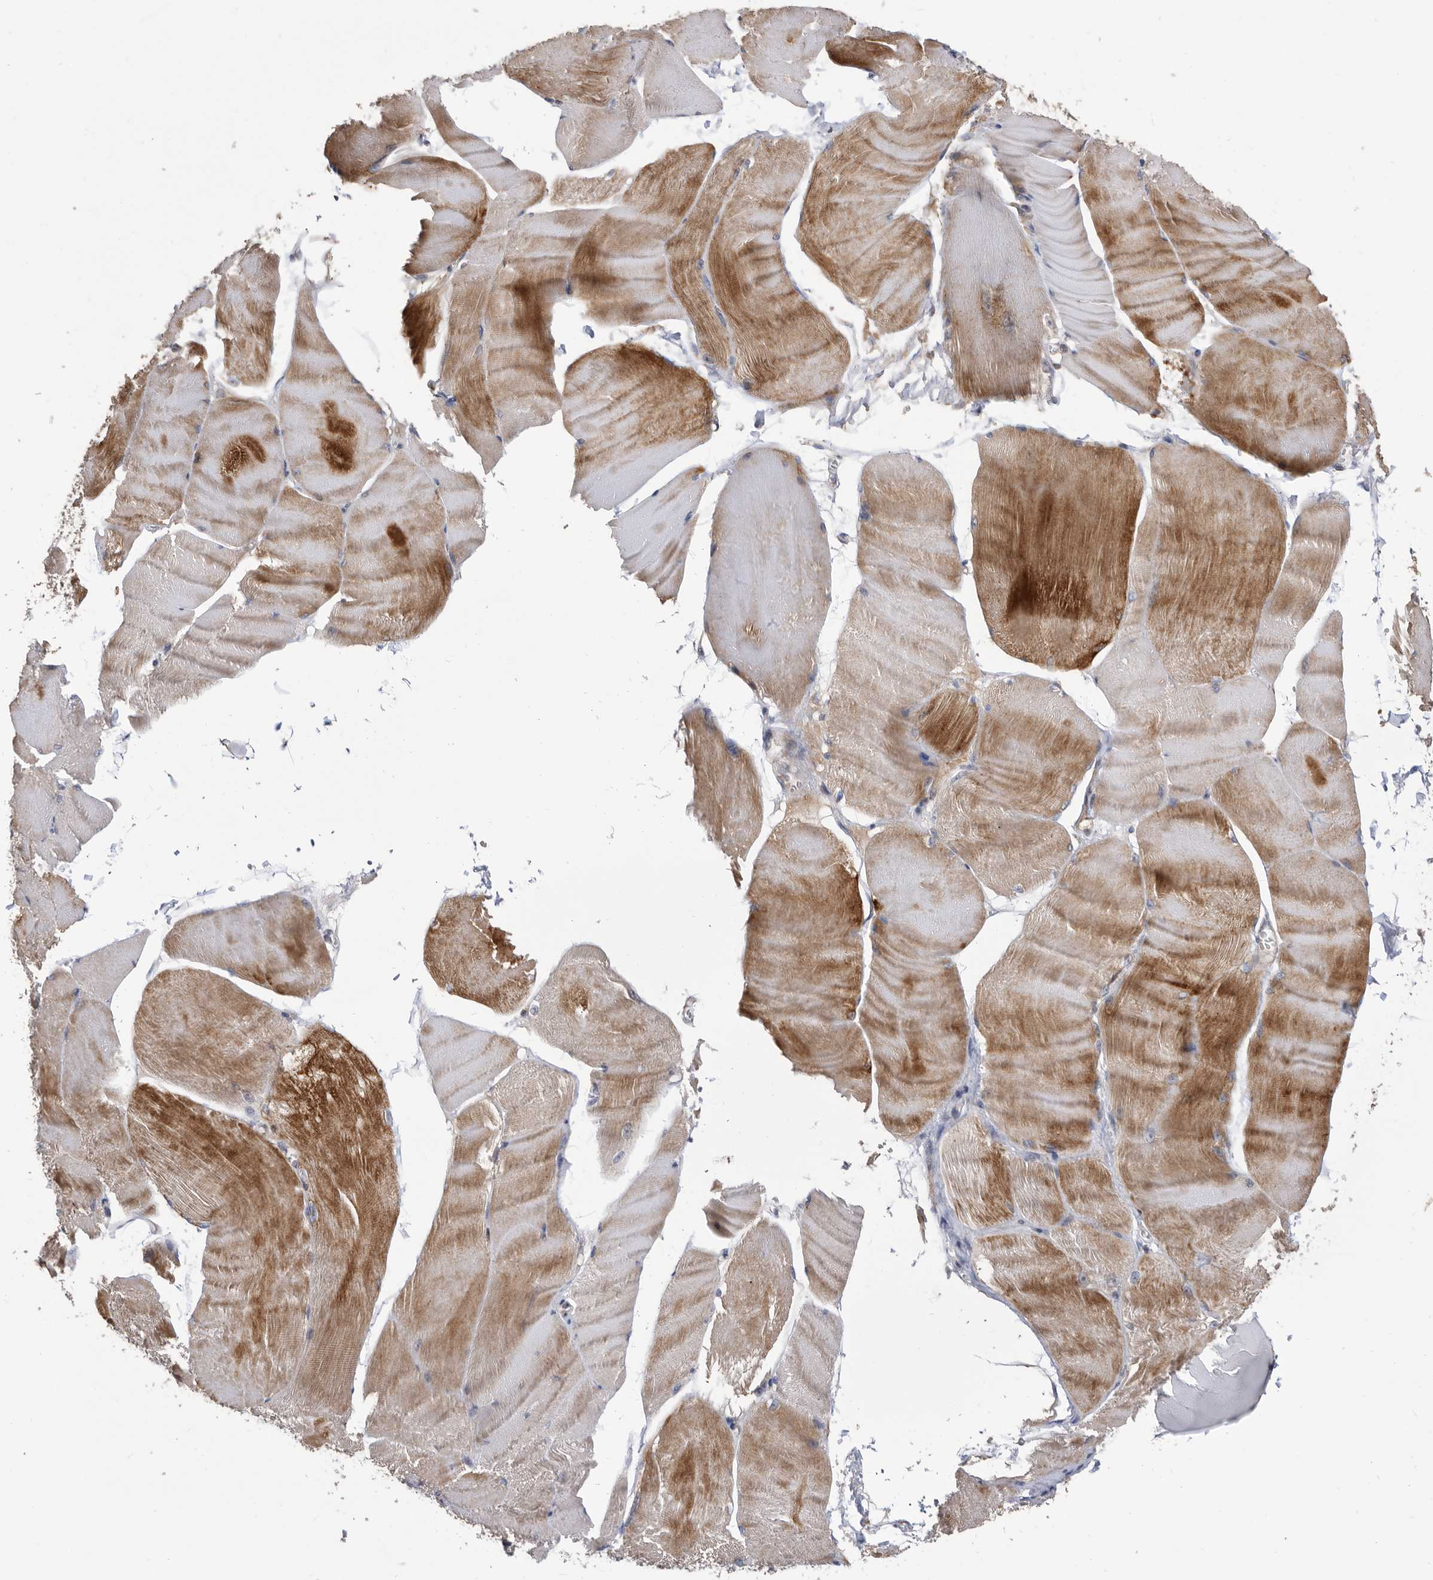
{"staining": {"intensity": "moderate", "quantity": ">75%", "location": "cytoplasmic/membranous"}, "tissue": "skeletal muscle", "cell_type": "Myocytes", "image_type": "normal", "snomed": [{"axis": "morphology", "description": "Normal tissue, NOS"}, {"axis": "morphology", "description": "Basal cell carcinoma"}, {"axis": "topography", "description": "Skeletal muscle"}], "caption": "Brown immunohistochemical staining in unremarkable human skeletal muscle reveals moderate cytoplasmic/membranous expression in approximately >75% of myocytes. (IHC, brightfield microscopy, high magnification).", "gene": "CRISPLD2", "patient": {"sex": "female", "age": 64}}